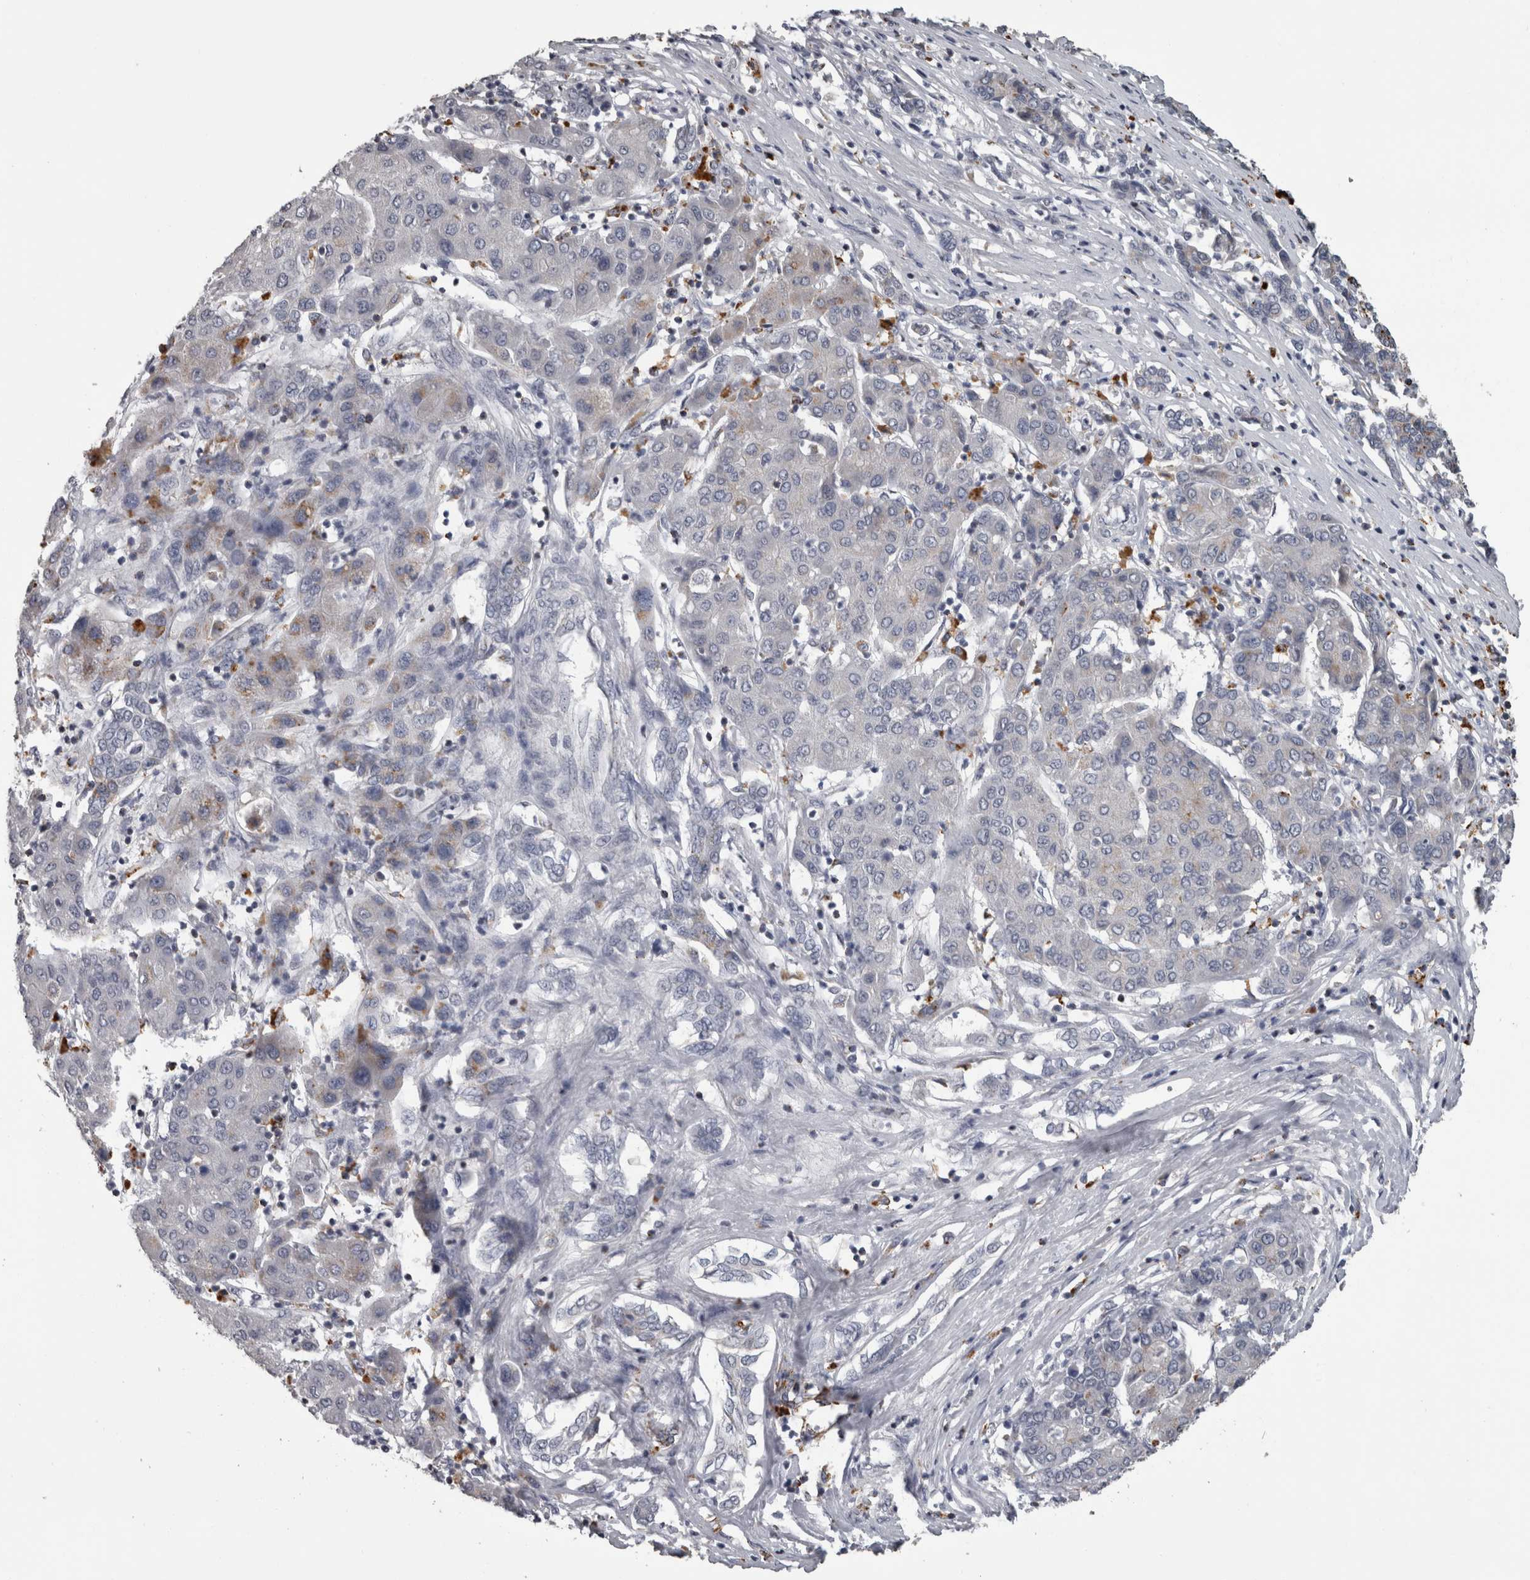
{"staining": {"intensity": "negative", "quantity": "none", "location": "none"}, "tissue": "liver cancer", "cell_type": "Tumor cells", "image_type": "cancer", "snomed": [{"axis": "morphology", "description": "Carcinoma, Hepatocellular, NOS"}, {"axis": "topography", "description": "Liver"}], "caption": "Tumor cells show no significant protein expression in liver hepatocellular carcinoma.", "gene": "NAAA", "patient": {"sex": "male", "age": 65}}